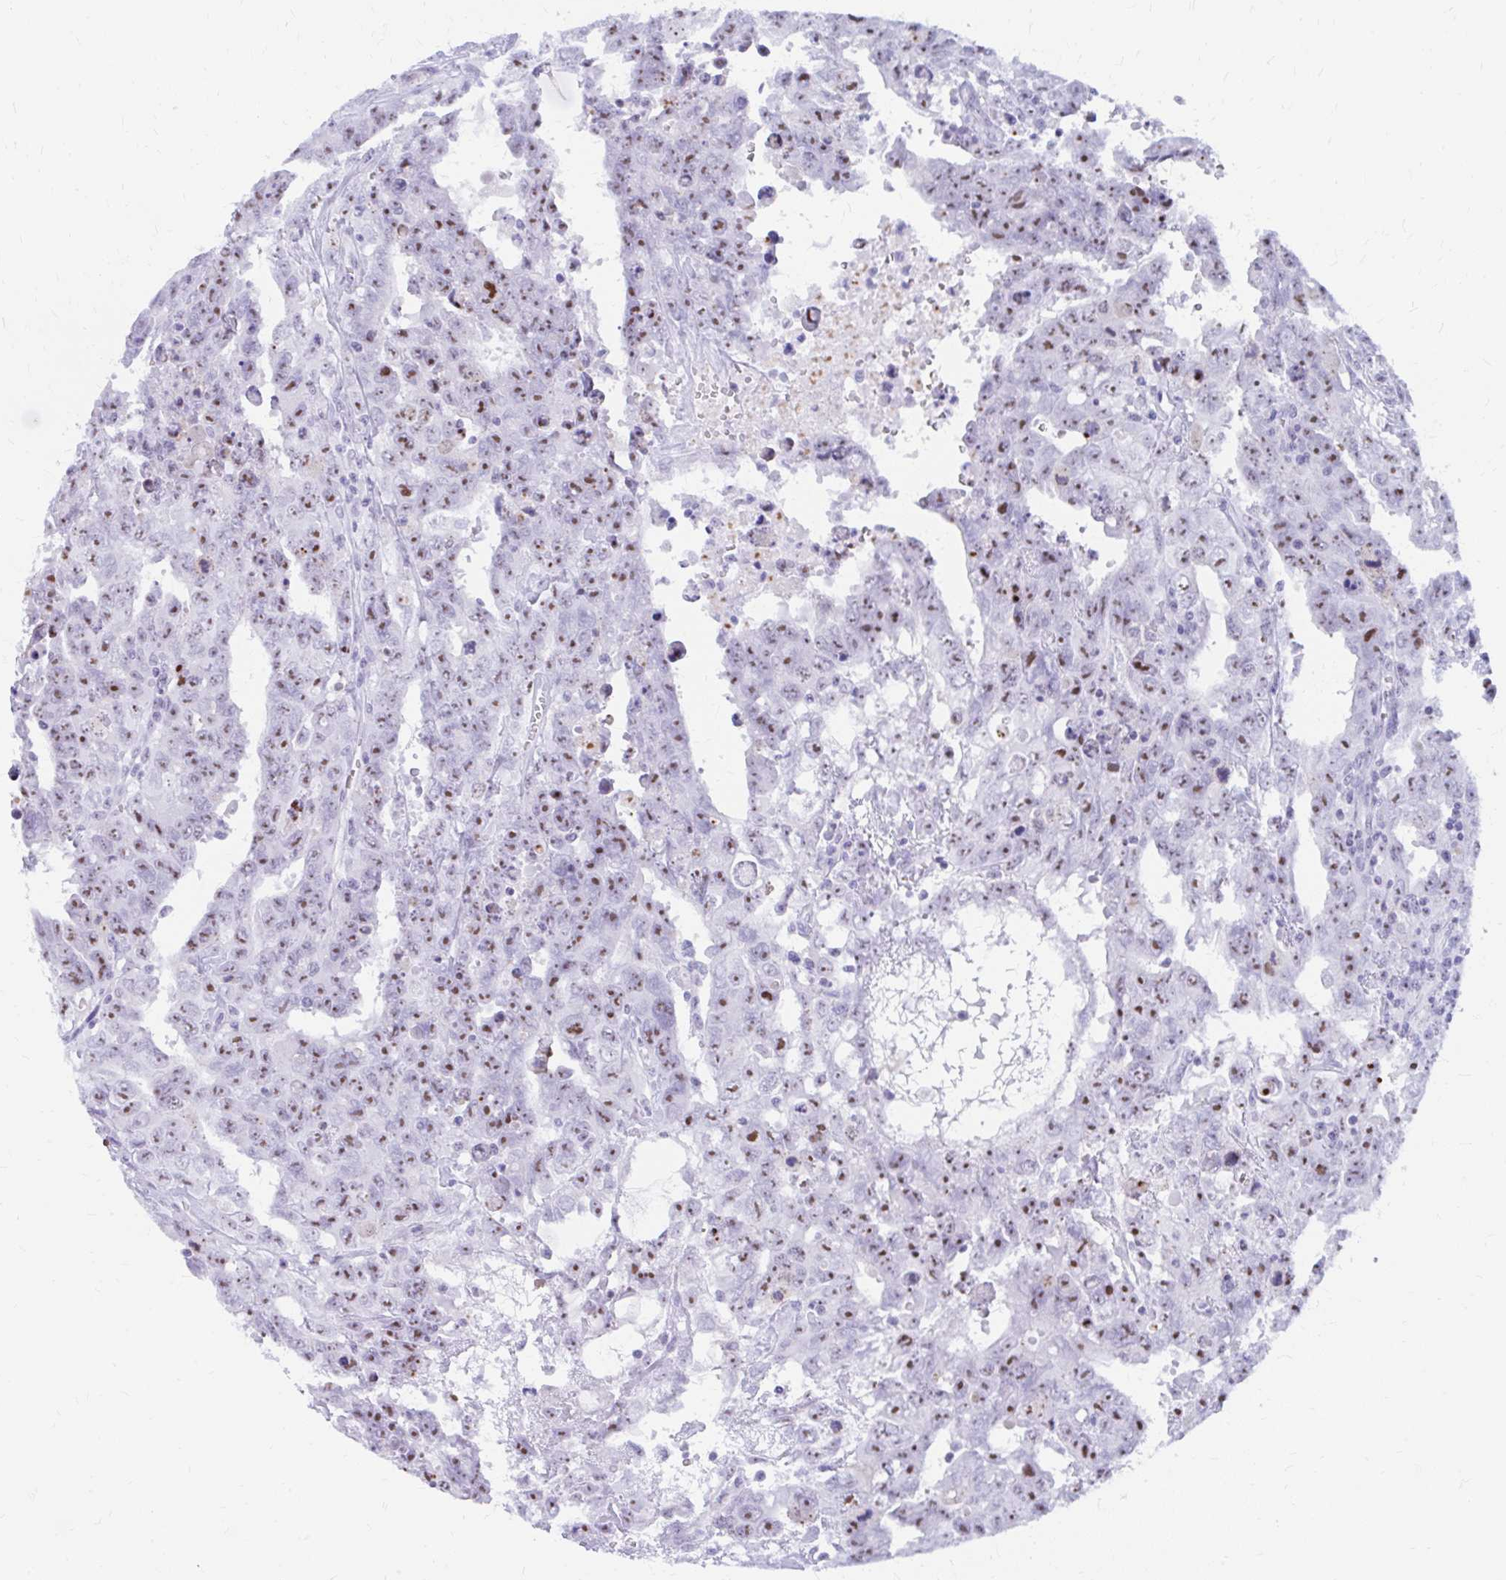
{"staining": {"intensity": "moderate", "quantity": ">75%", "location": "nuclear"}, "tissue": "testis cancer", "cell_type": "Tumor cells", "image_type": "cancer", "snomed": [{"axis": "morphology", "description": "Carcinoma, Embryonal, NOS"}, {"axis": "topography", "description": "Testis"}], "caption": "High-magnification brightfield microscopy of testis cancer (embryonal carcinoma) stained with DAB (brown) and counterstained with hematoxylin (blue). tumor cells exhibit moderate nuclear positivity is identified in about>75% of cells. (DAB (3,3'-diaminobenzidine) = brown stain, brightfield microscopy at high magnification).", "gene": "FTSJ3", "patient": {"sex": "male", "age": 24}}